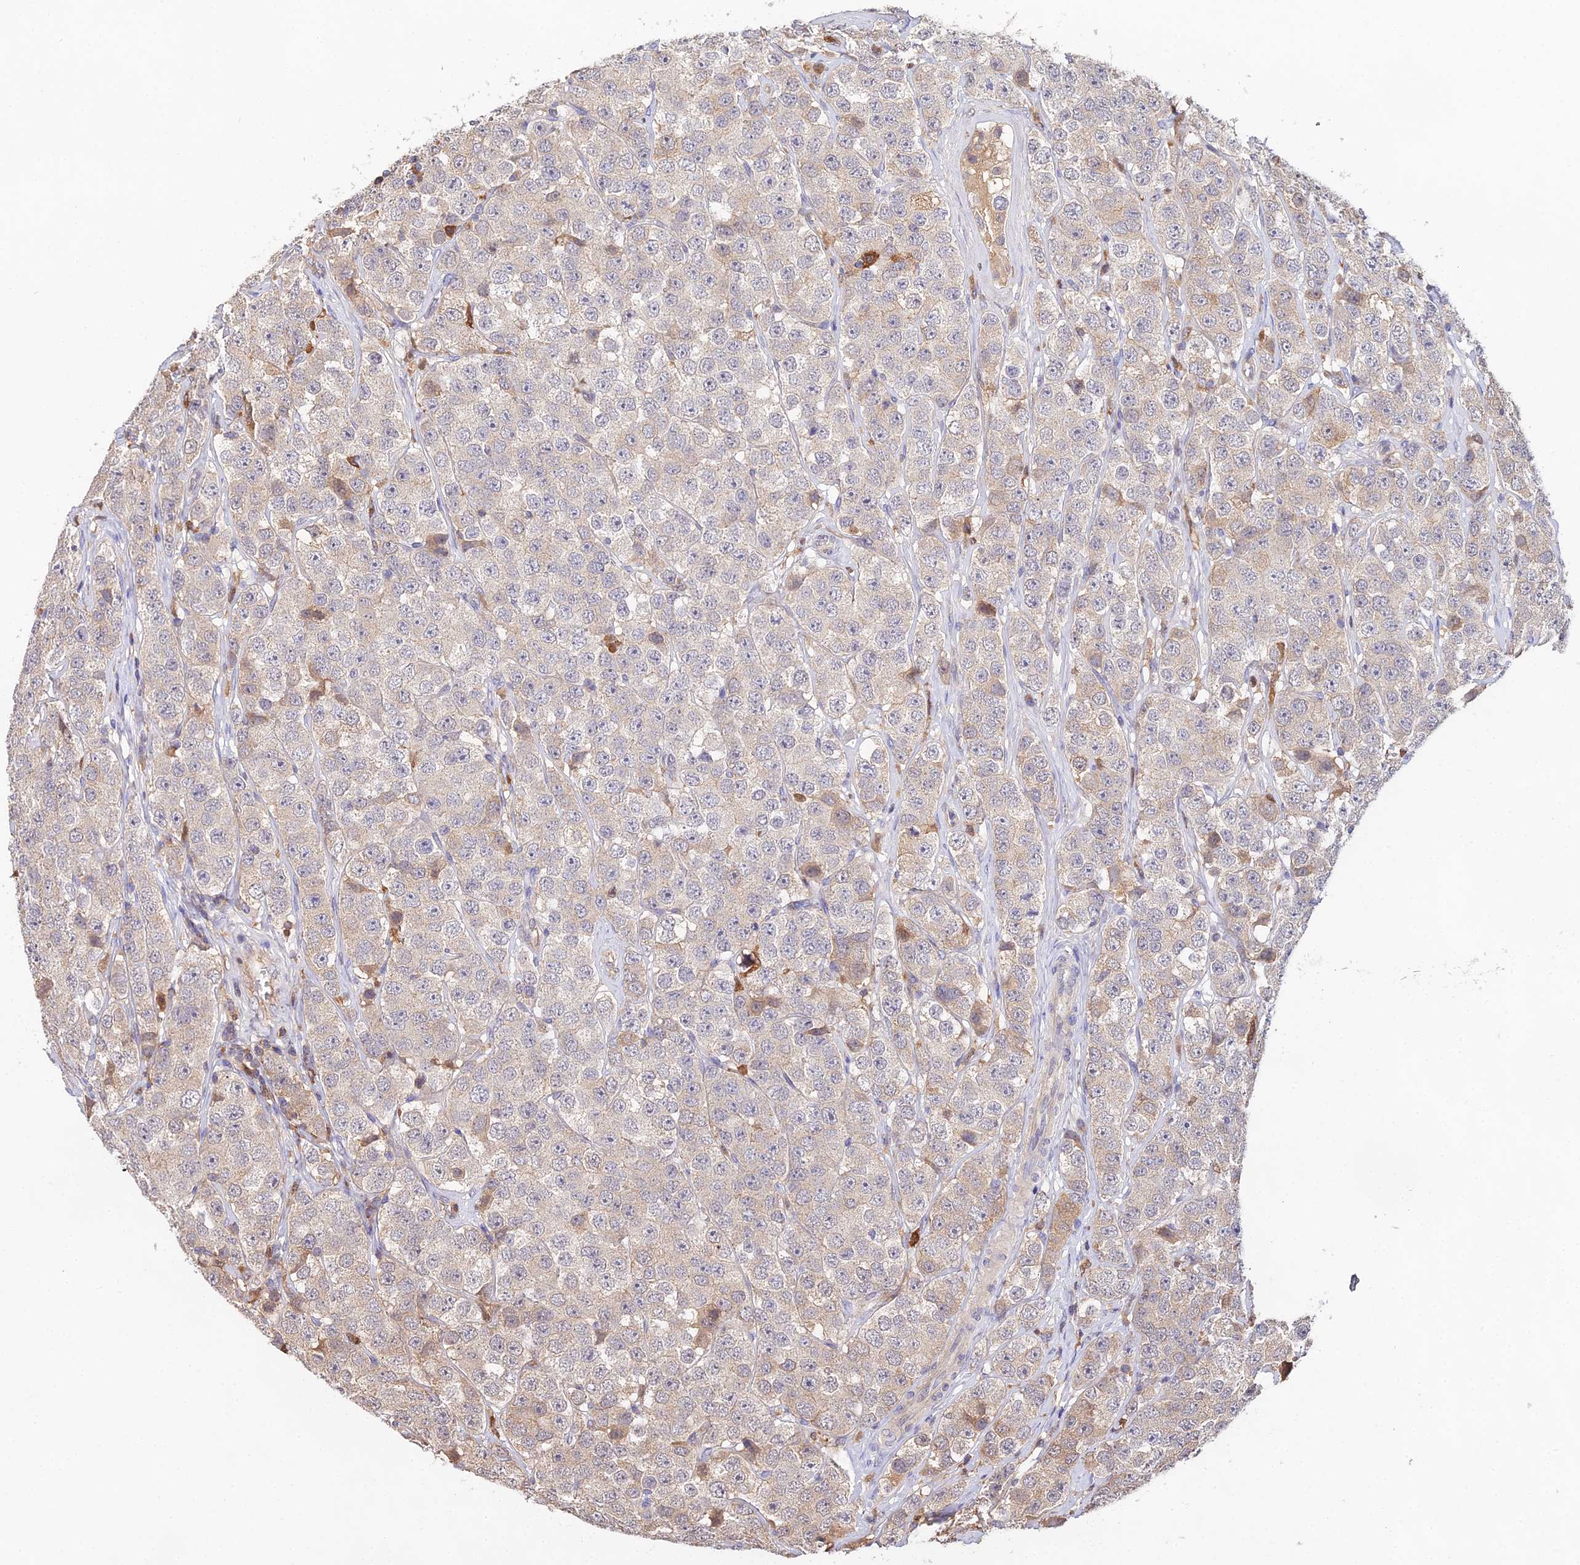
{"staining": {"intensity": "weak", "quantity": "<25%", "location": "cytoplasmic/membranous"}, "tissue": "testis cancer", "cell_type": "Tumor cells", "image_type": "cancer", "snomed": [{"axis": "morphology", "description": "Seminoma, NOS"}, {"axis": "topography", "description": "Testis"}], "caption": "Image shows no protein staining in tumor cells of testis cancer (seminoma) tissue.", "gene": "FBP1", "patient": {"sex": "male", "age": 28}}